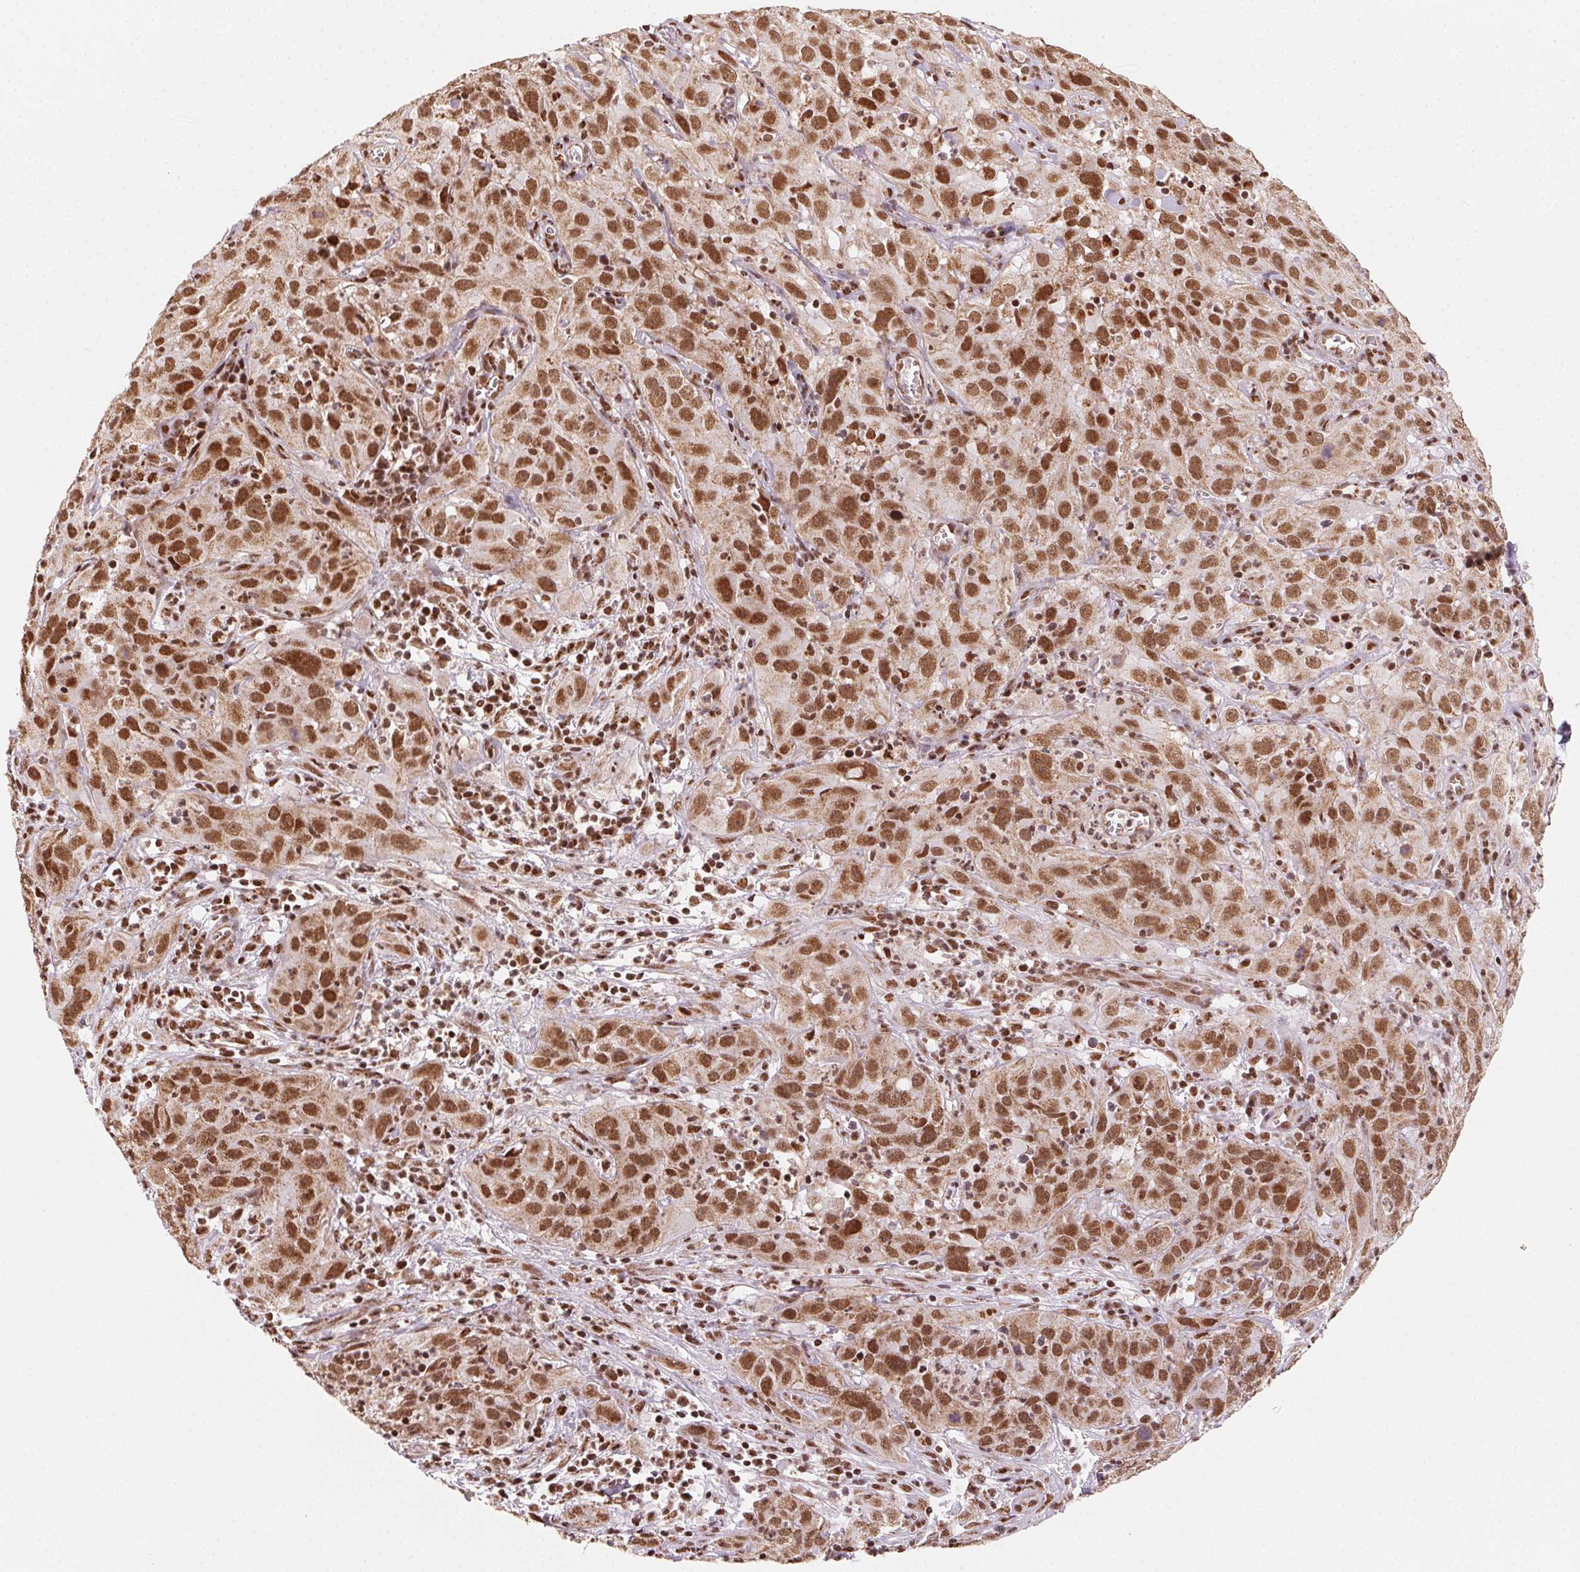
{"staining": {"intensity": "moderate", "quantity": ">75%", "location": "nuclear"}, "tissue": "cervical cancer", "cell_type": "Tumor cells", "image_type": "cancer", "snomed": [{"axis": "morphology", "description": "Squamous cell carcinoma, NOS"}, {"axis": "topography", "description": "Cervix"}], "caption": "Immunohistochemistry (DAB) staining of human squamous cell carcinoma (cervical) shows moderate nuclear protein staining in approximately >75% of tumor cells.", "gene": "TOPORS", "patient": {"sex": "female", "age": 32}}